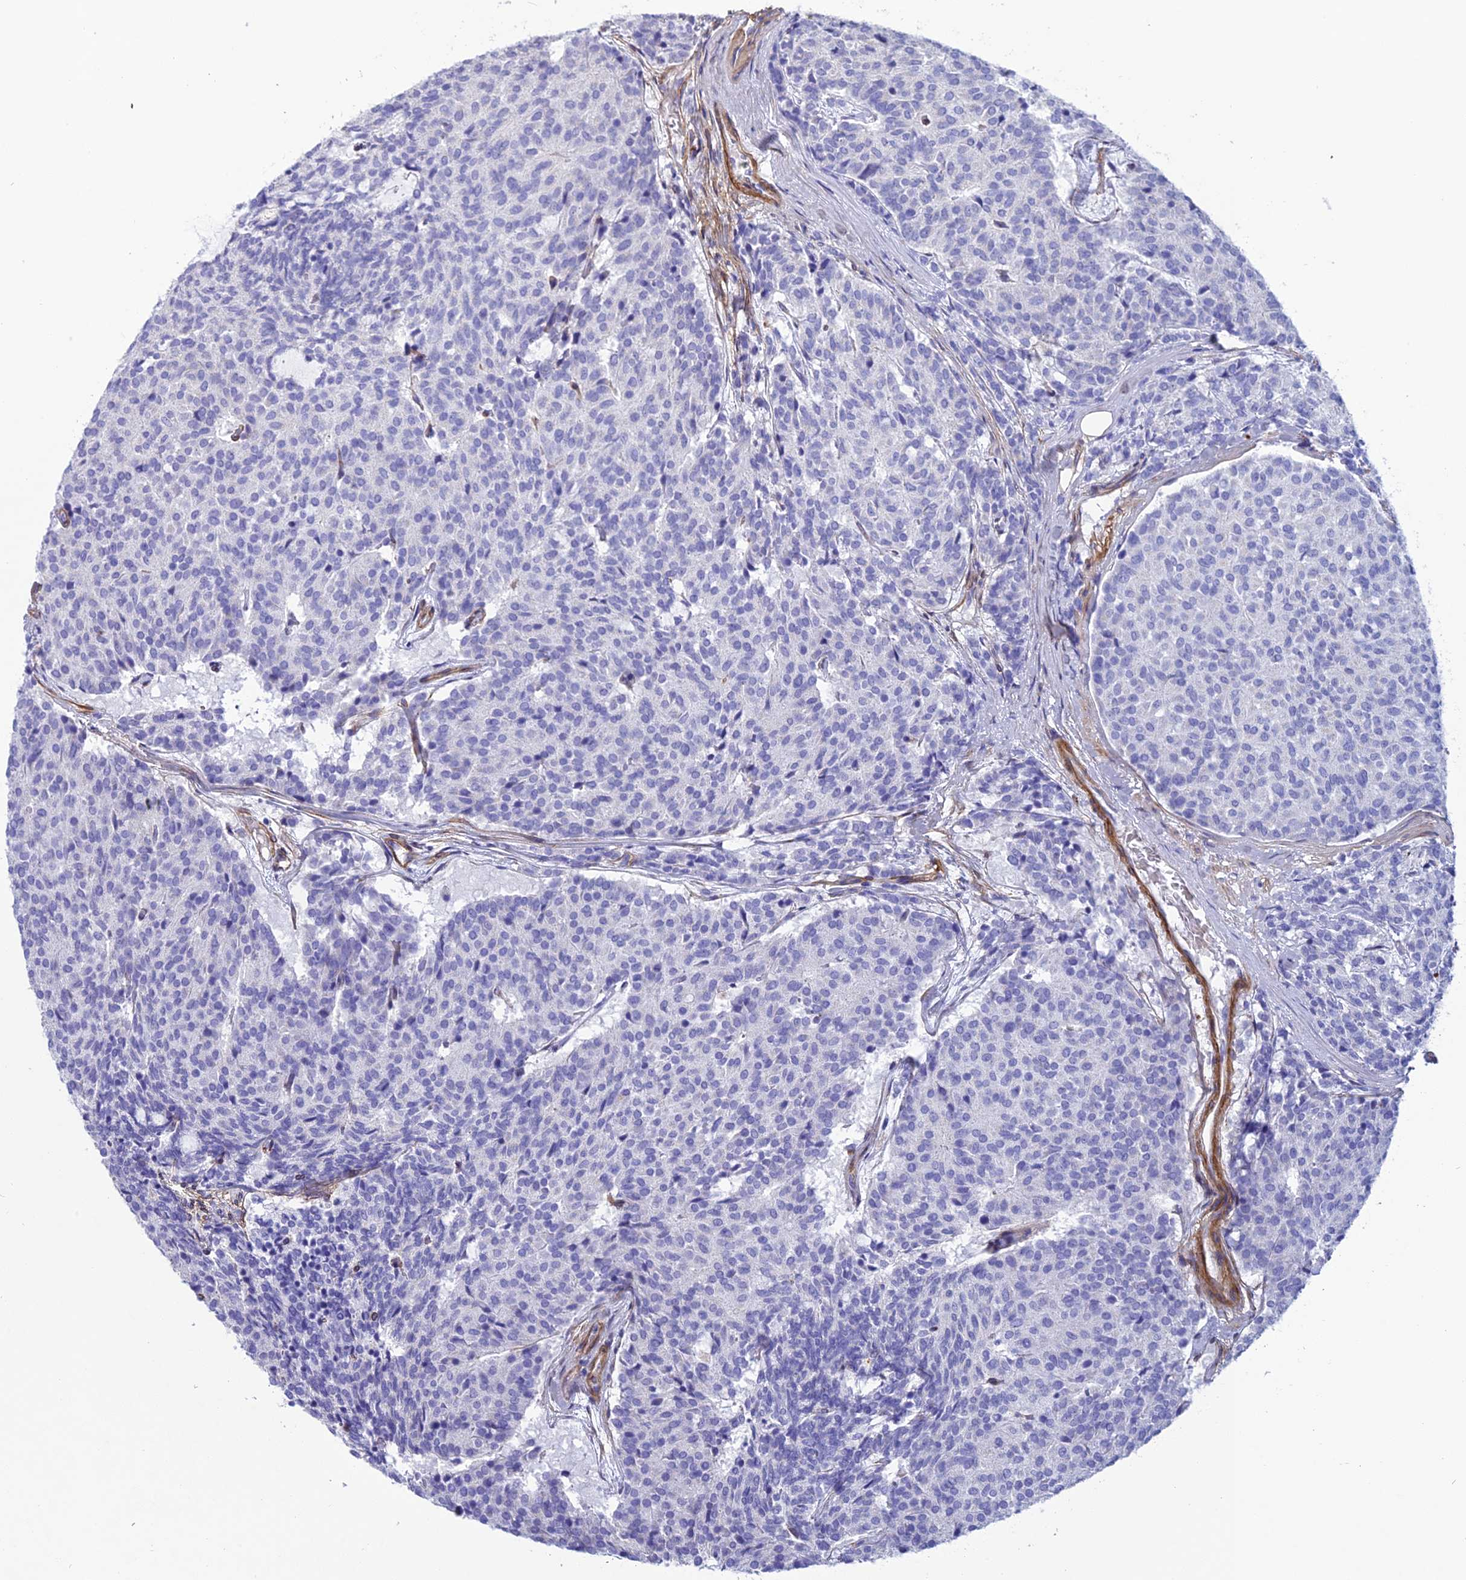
{"staining": {"intensity": "negative", "quantity": "none", "location": "none"}, "tissue": "carcinoid", "cell_type": "Tumor cells", "image_type": "cancer", "snomed": [{"axis": "morphology", "description": "Carcinoid, malignant, NOS"}, {"axis": "topography", "description": "Pancreas"}], "caption": "Immunohistochemistry (IHC) photomicrograph of neoplastic tissue: carcinoid (malignant) stained with DAB reveals no significant protein staining in tumor cells. Nuclei are stained in blue.", "gene": "TNS1", "patient": {"sex": "female", "age": 54}}